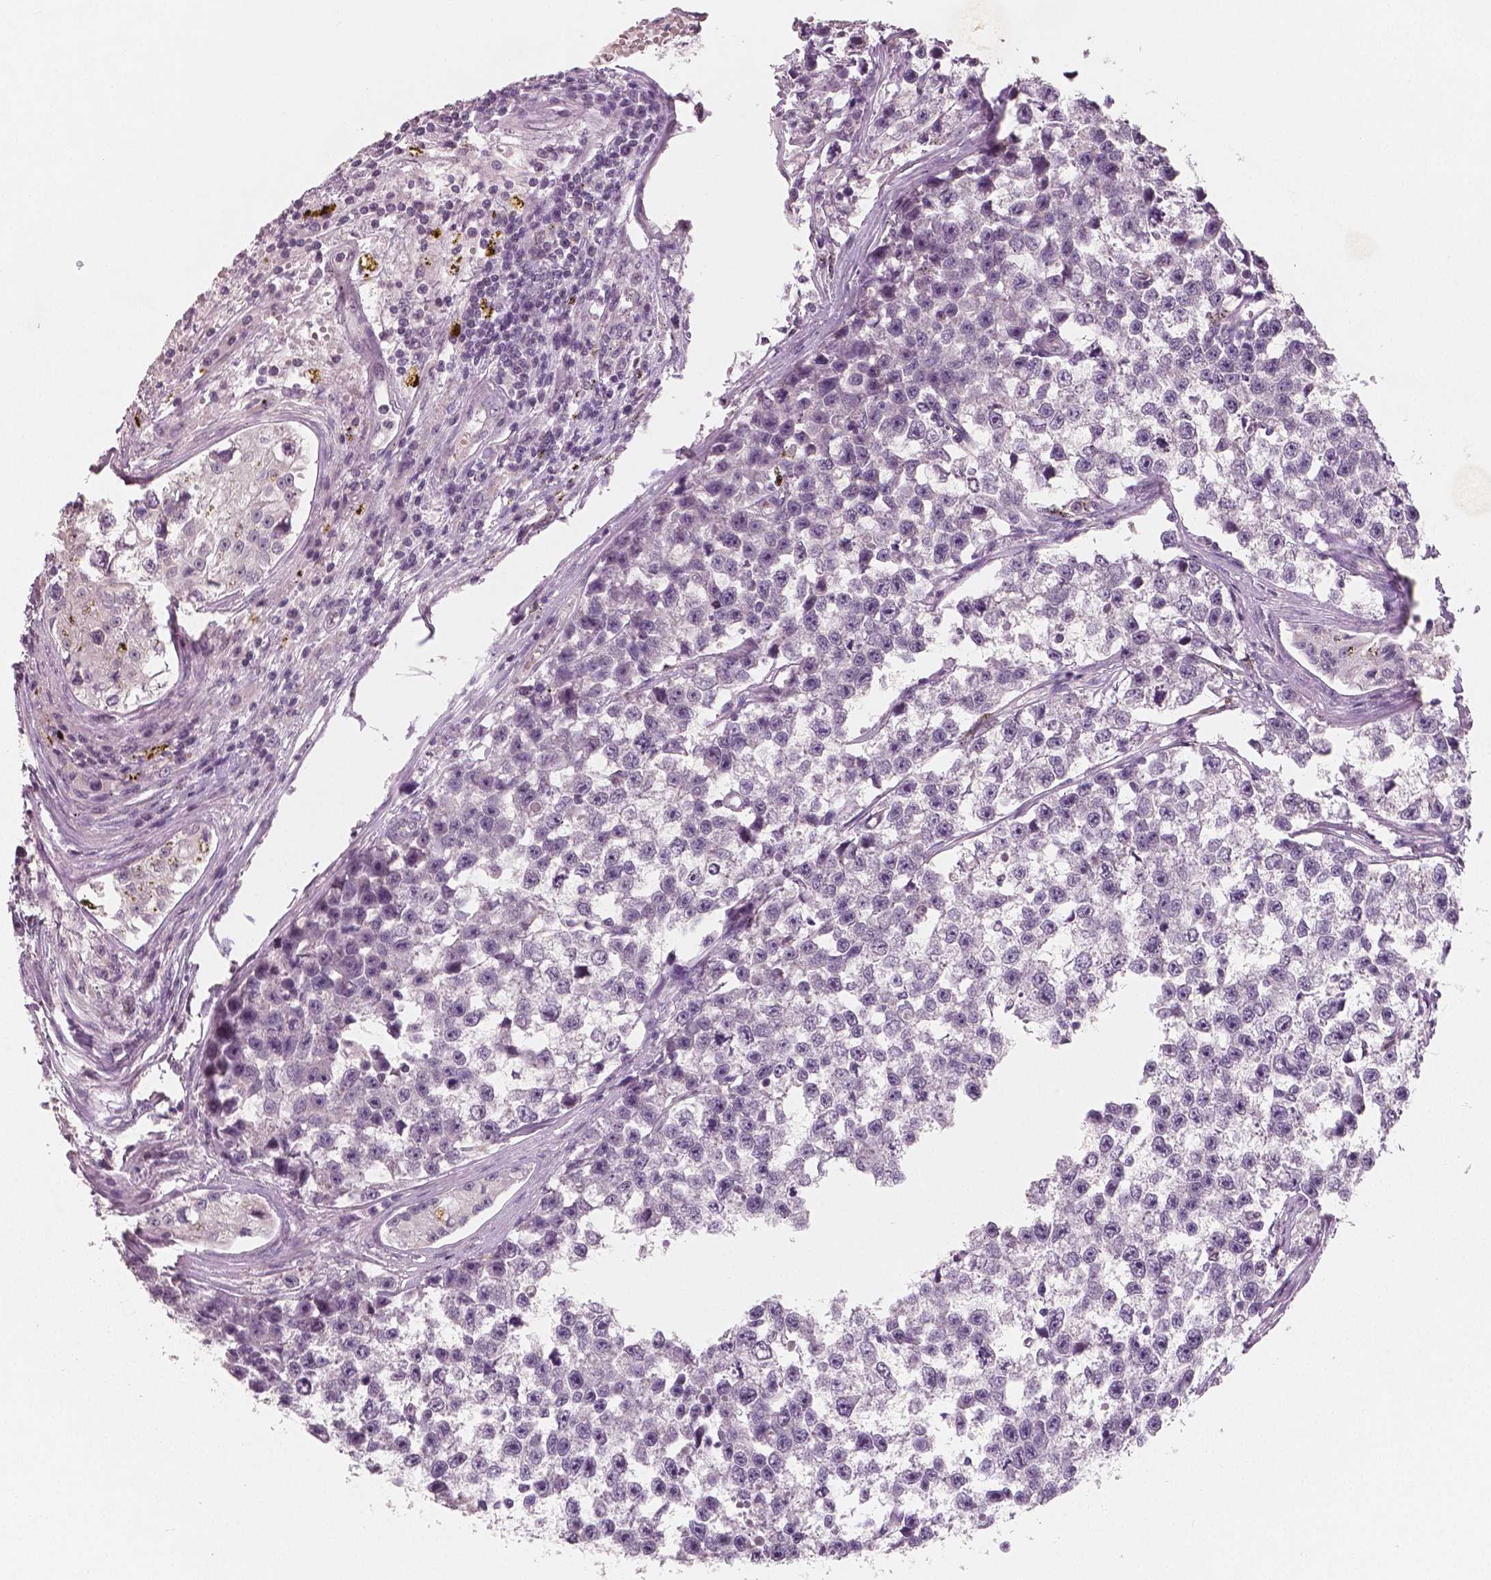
{"staining": {"intensity": "negative", "quantity": "none", "location": "none"}, "tissue": "testis cancer", "cell_type": "Tumor cells", "image_type": "cancer", "snomed": [{"axis": "morphology", "description": "Seminoma, NOS"}, {"axis": "topography", "description": "Testis"}], "caption": "This image is of seminoma (testis) stained with immunohistochemistry (IHC) to label a protein in brown with the nuclei are counter-stained blue. There is no staining in tumor cells.", "gene": "RNASE7", "patient": {"sex": "male", "age": 26}}